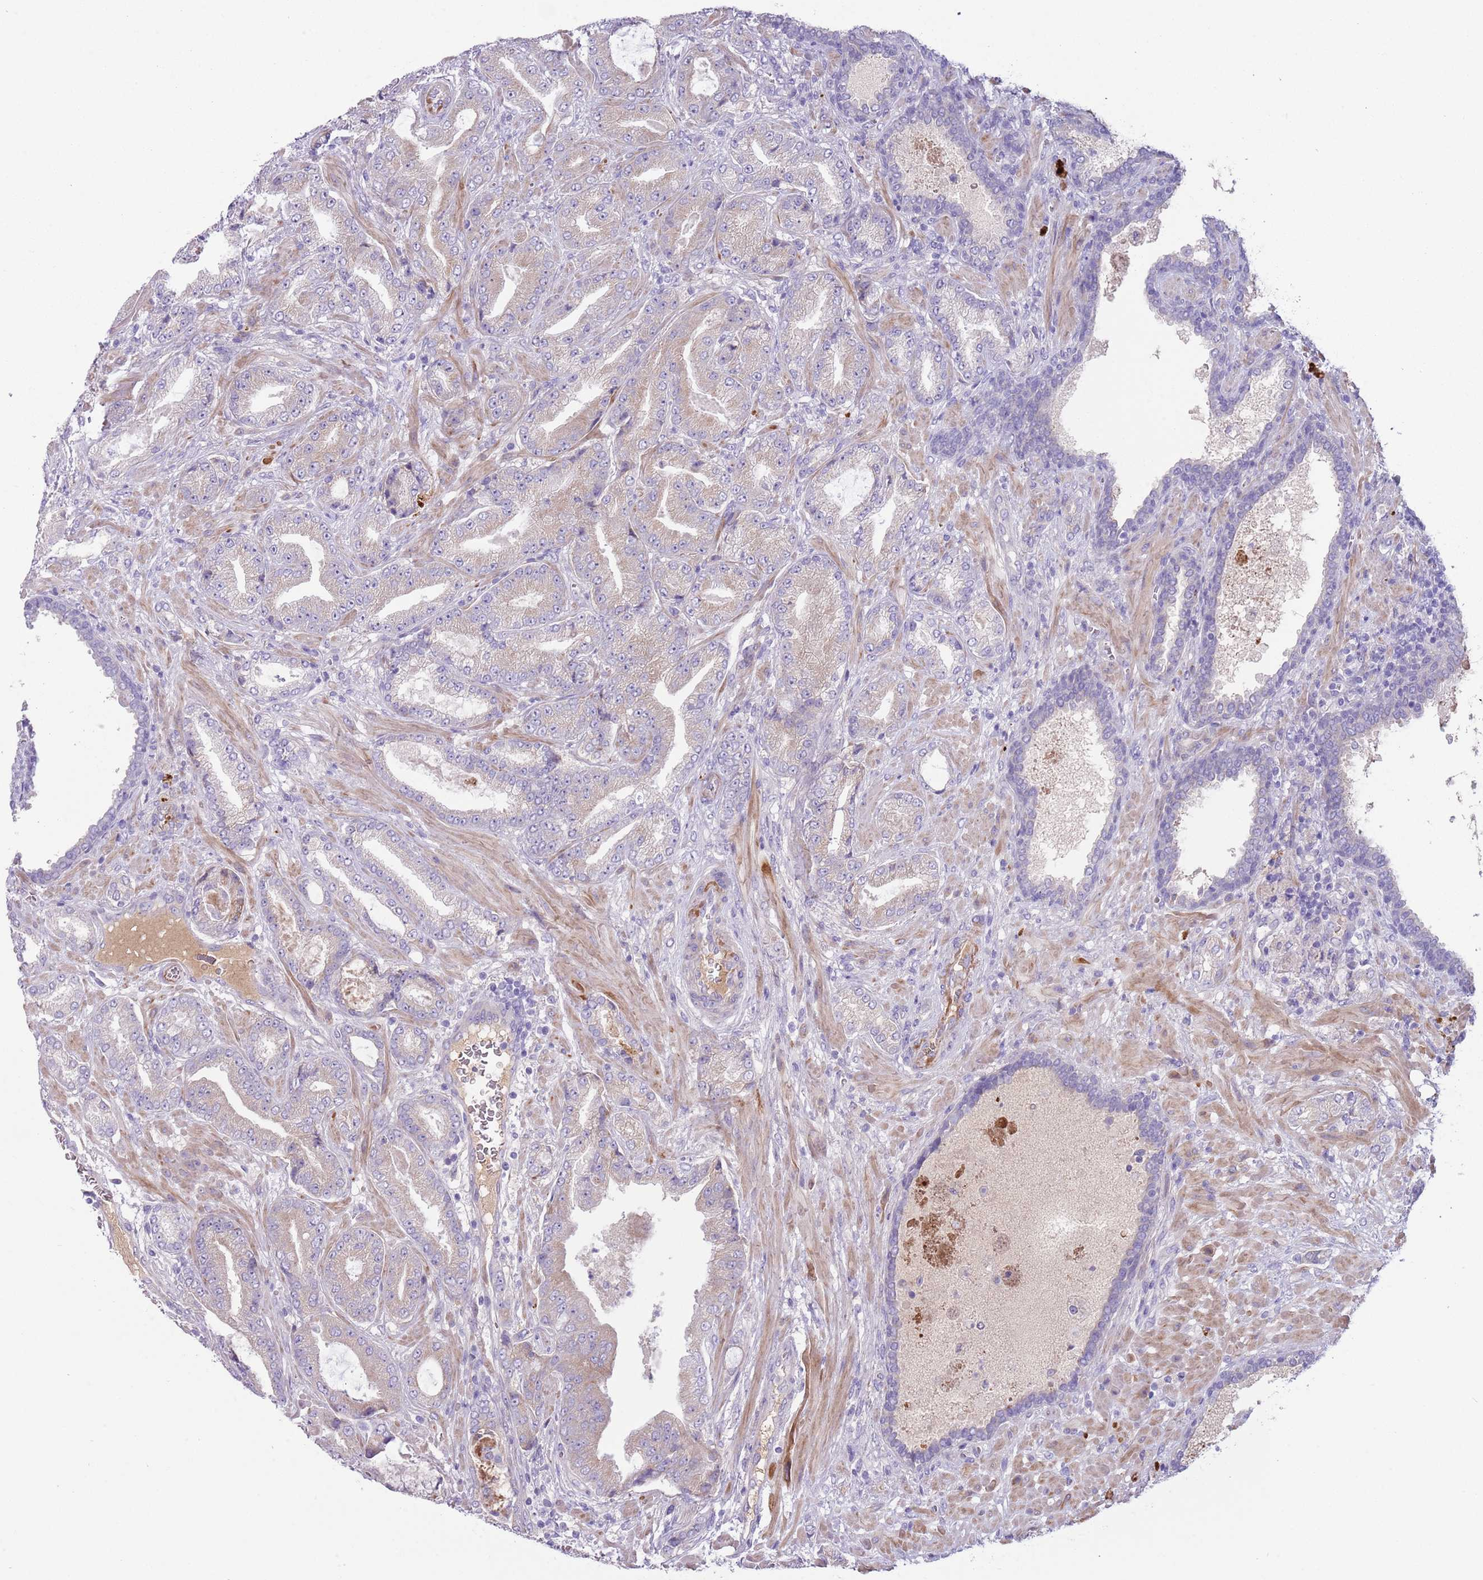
{"staining": {"intensity": "negative", "quantity": "none", "location": "none"}, "tissue": "prostate cancer", "cell_type": "Tumor cells", "image_type": "cancer", "snomed": [{"axis": "morphology", "description": "Adenocarcinoma, High grade"}, {"axis": "topography", "description": "Prostate"}], "caption": "Immunohistochemistry of human high-grade adenocarcinoma (prostate) exhibits no positivity in tumor cells. (Brightfield microscopy of DAB (3,3'-diaminobenzidine) immunohistochemistry (IHC) at high magnification).", "gene": "CFH", "patient": {"sex": "male", "age": 68}}